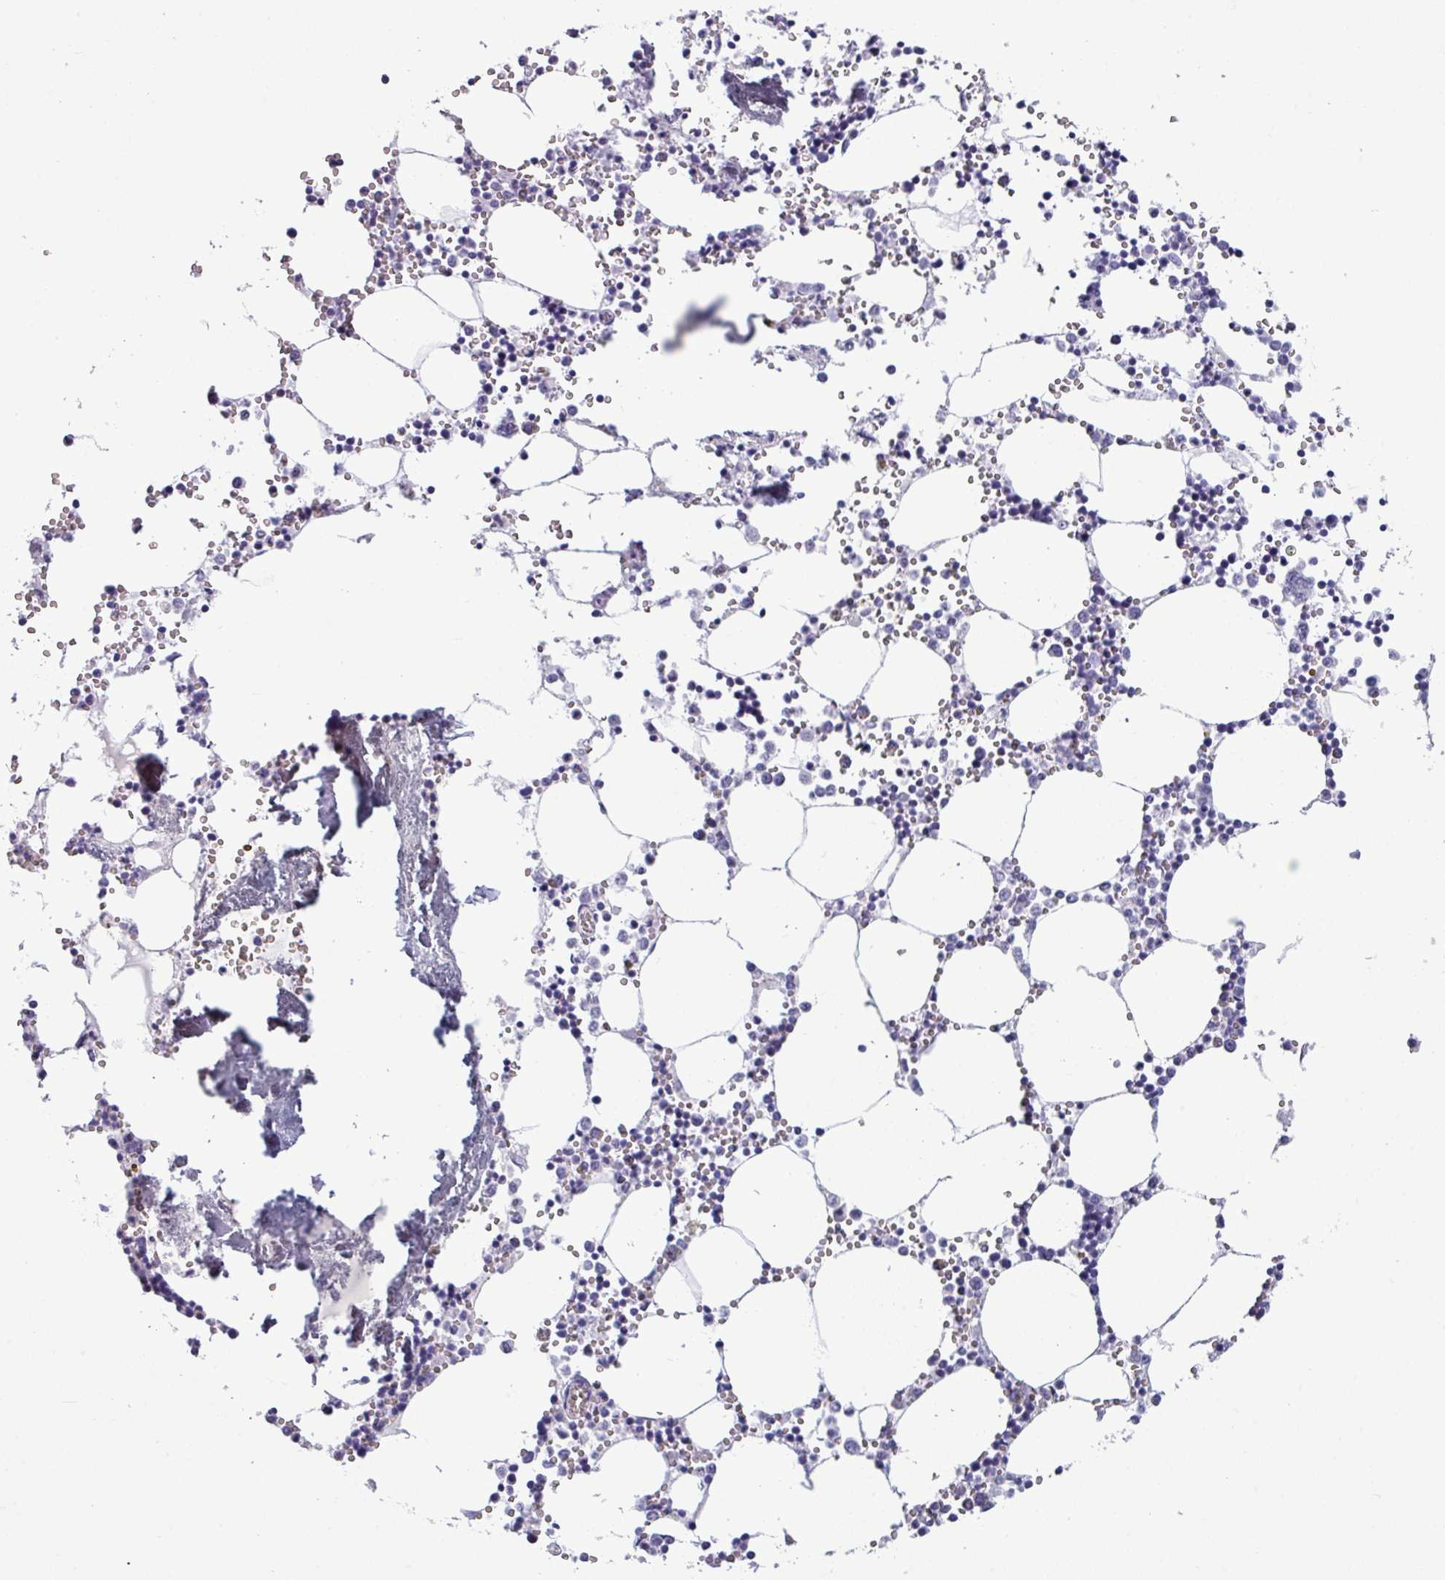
{"staining": {"intensity": "negative", "quantity": "none", "location": "none"}, "tissue": "bone marrow", "cell_type": "Hematopoietic cells", "image_type": "normal", "snomed": [{"axis": "morphology", "description": "Normal tissue, NOS"}, {"axis": "topography", "description": "Bone marrow"}], "caption": "Immunohistochemistry of normal bone marrow displays no positivity in hematopoietic cells. (DAB IHC, high magnification).", "gene": "SRGAP1", "patient": {"sex": "male", "age": 54}}